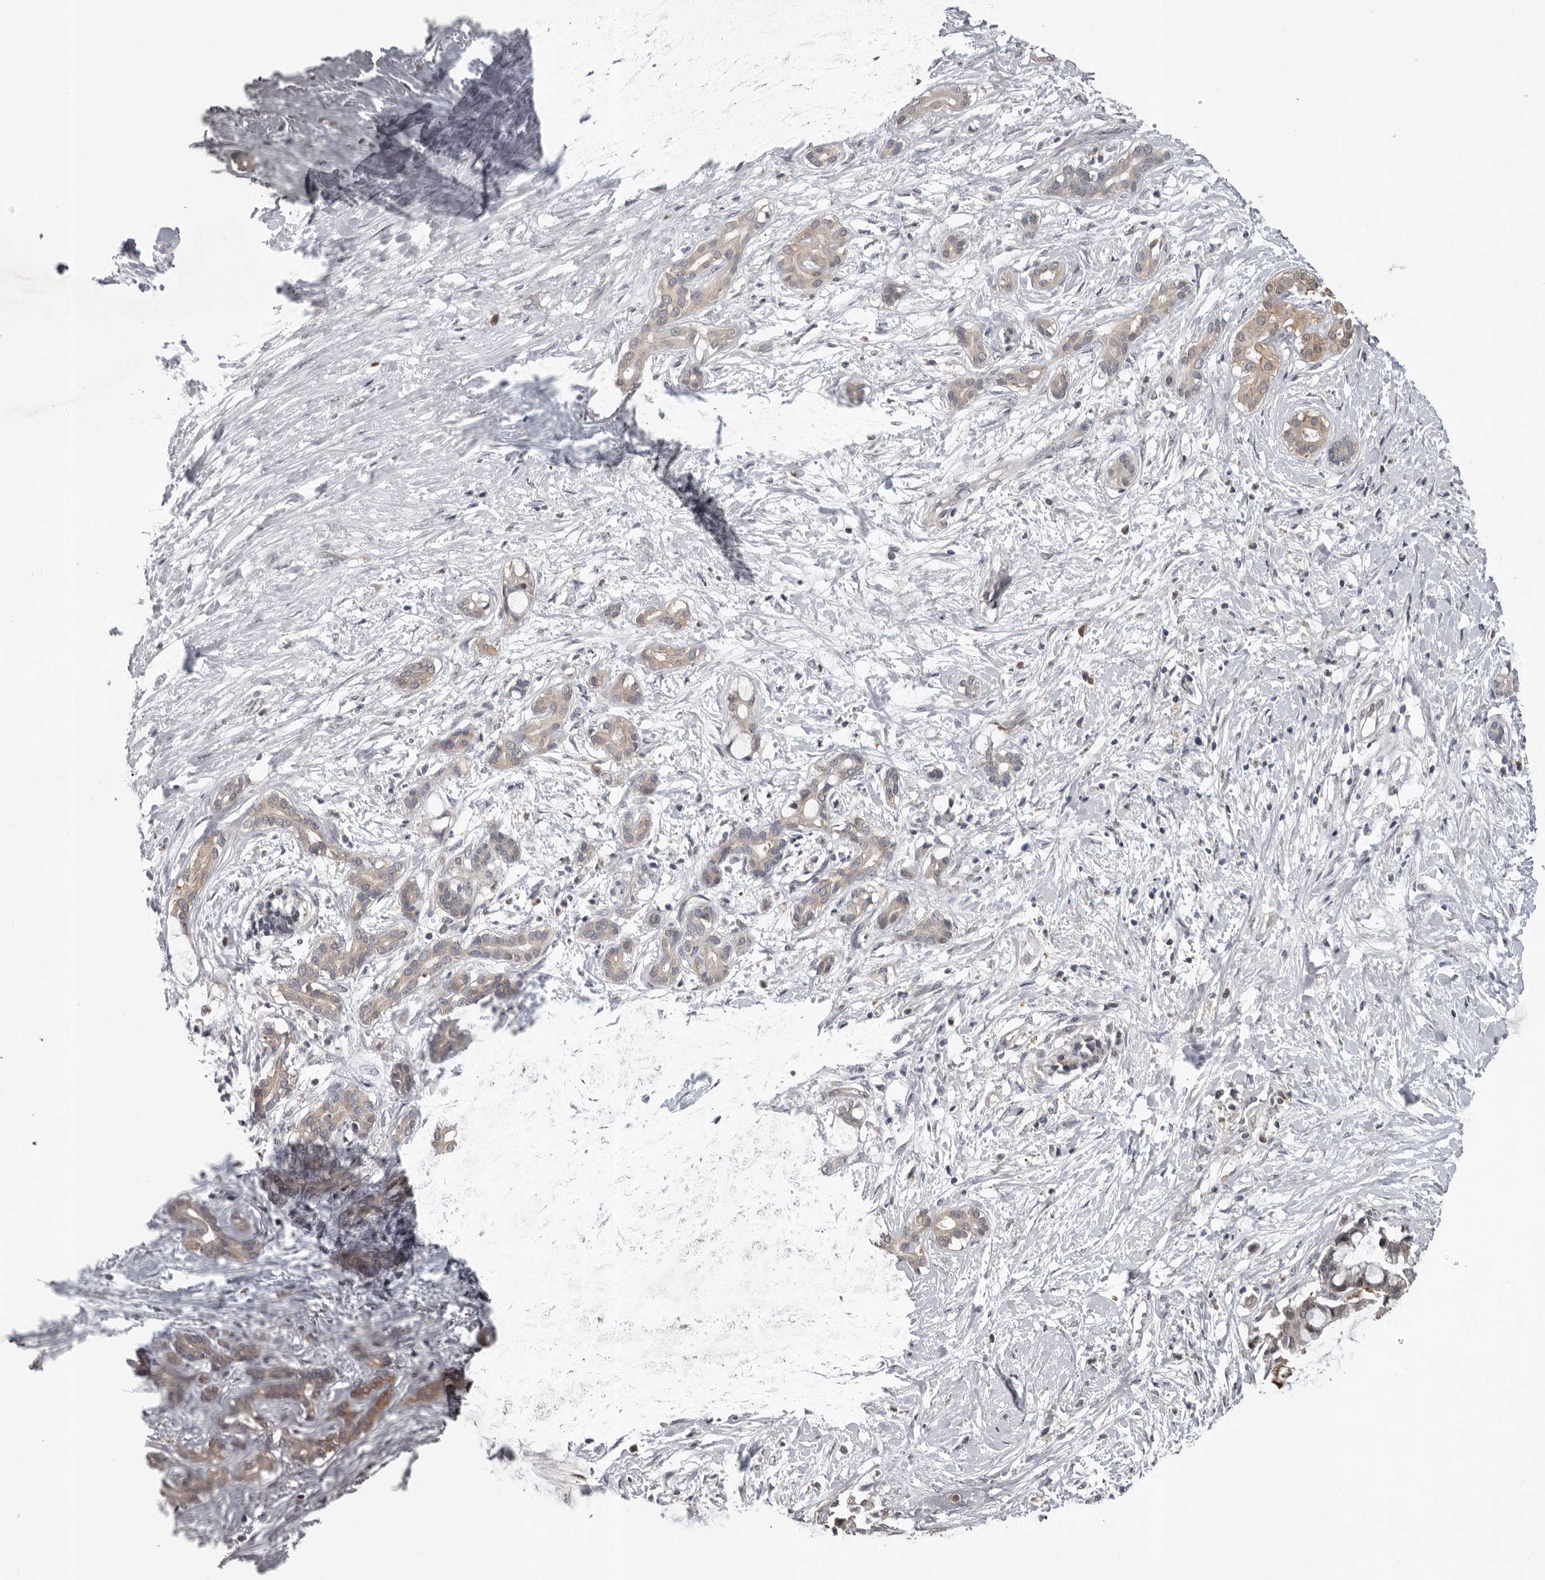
{"staining": {"intensity": "weak", "quantity": "25%-75%", "location": "cytoplasmic/membranous"}, "tissue": "pancreatic cancer", "cell_type": "Tumor cells", "image_type": "cancer", "snomed": [{"axis": "morphology", "description": "Adenocarcinoma, NOS"}, {"axis": "topography", "description": "Pancreas"}], "caption": "This photomicrograph displays pancreatic cancer stained with IHC to label a protein in brown. The cytoplasmic/membranous of tumor cells show weak positivity for the protein. Nuclei are counter-stained blue.", "gene": "RALGPS2", "patient": {"sex": "male", "age": 41}}